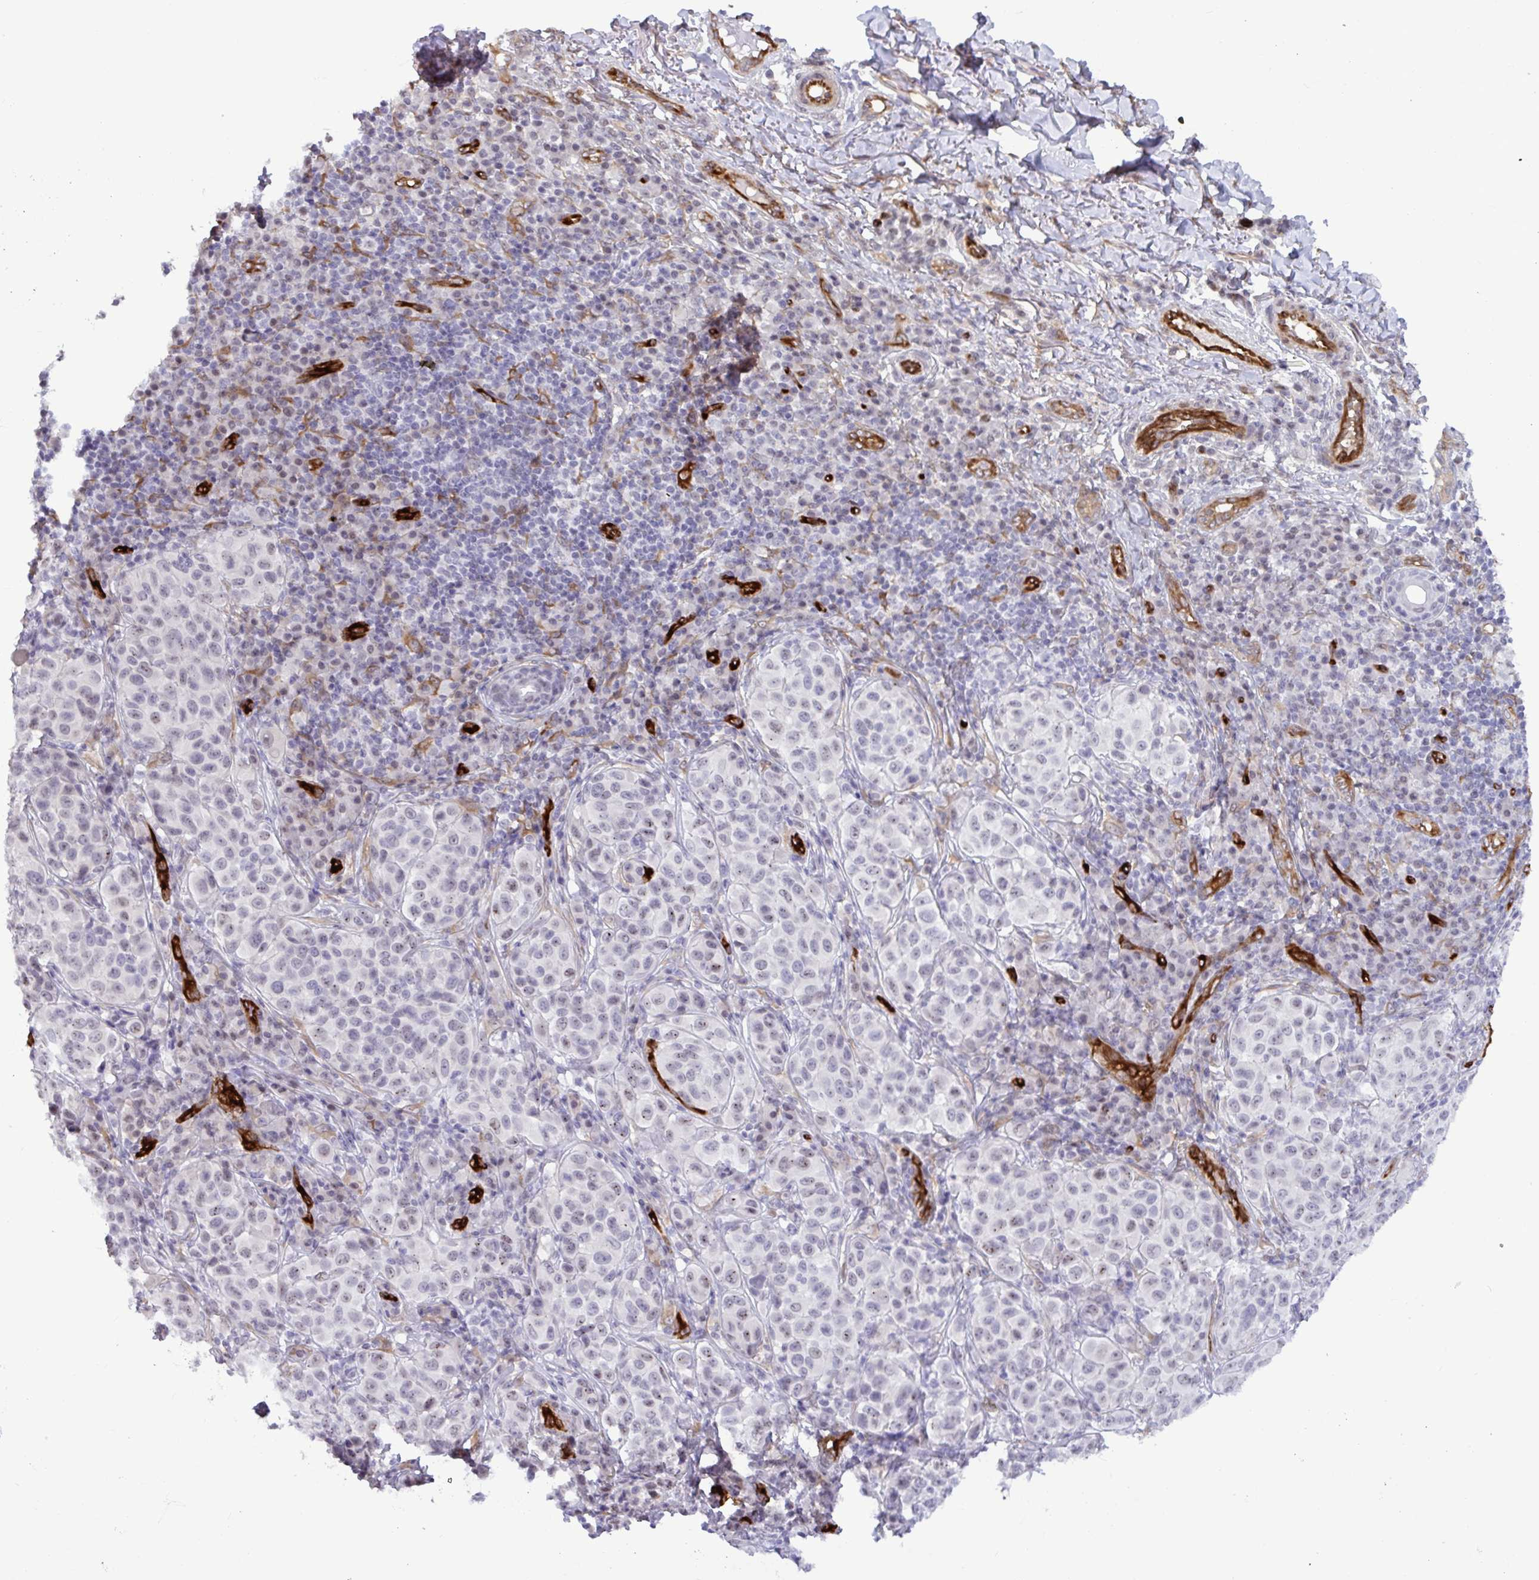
{"staining": {"intensity": "negative", "quantity": "none", "location": "none"}, "tissue": "melanoma", "cell_type": "Tumor cells", "image_type": "cancer", "snomed": [{"axis": "morphology", "description": "Malignant melanoma, NOS"}, {"axis": "topography", "description": "Skin"}], "caption": "A histopathology image of malignant melanoma stained for a protein reveals no brown staining in tumor cells.", "gene": "EML1", "patient": {"sex": "male", "age": 38}}